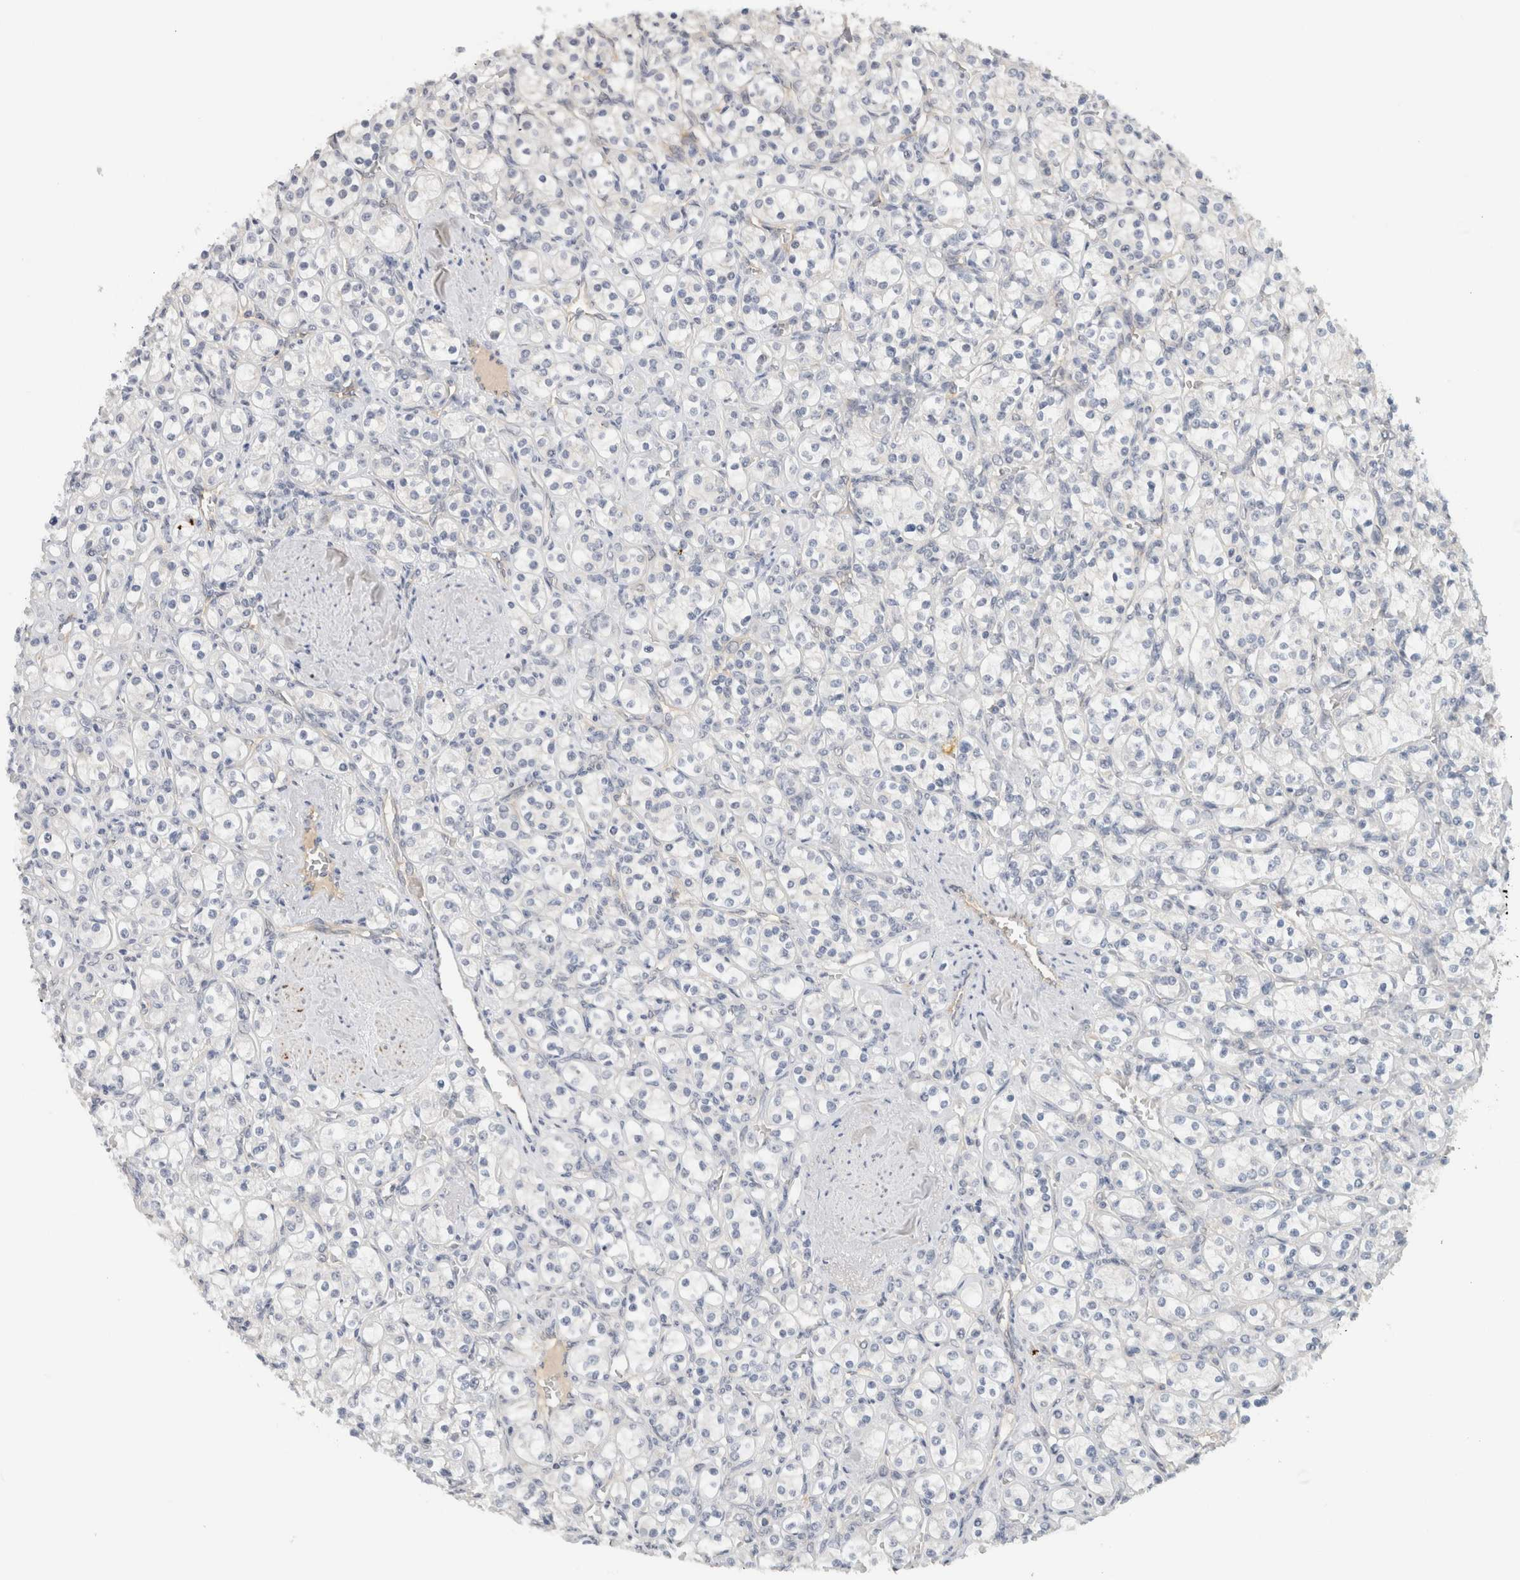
{"staining": {"intensity": "negative", "quantity": "none", "location": "none"}, "tissue": "renal cancer", "cell_type": "Tumor cells", "image_type": "cancer", "snomed": [{"axis": "morphology", "description": "Adenocarcinoma, NOS"}, {"axis": "topography", "description": "Kidney"}], "caption": "Human renal cancer stained for a protein using immunohistochemistry (IHC) reveals no staining in tumor cells.", "gene": "HCN3", "patient": {"sex": "male", "age": 77}}